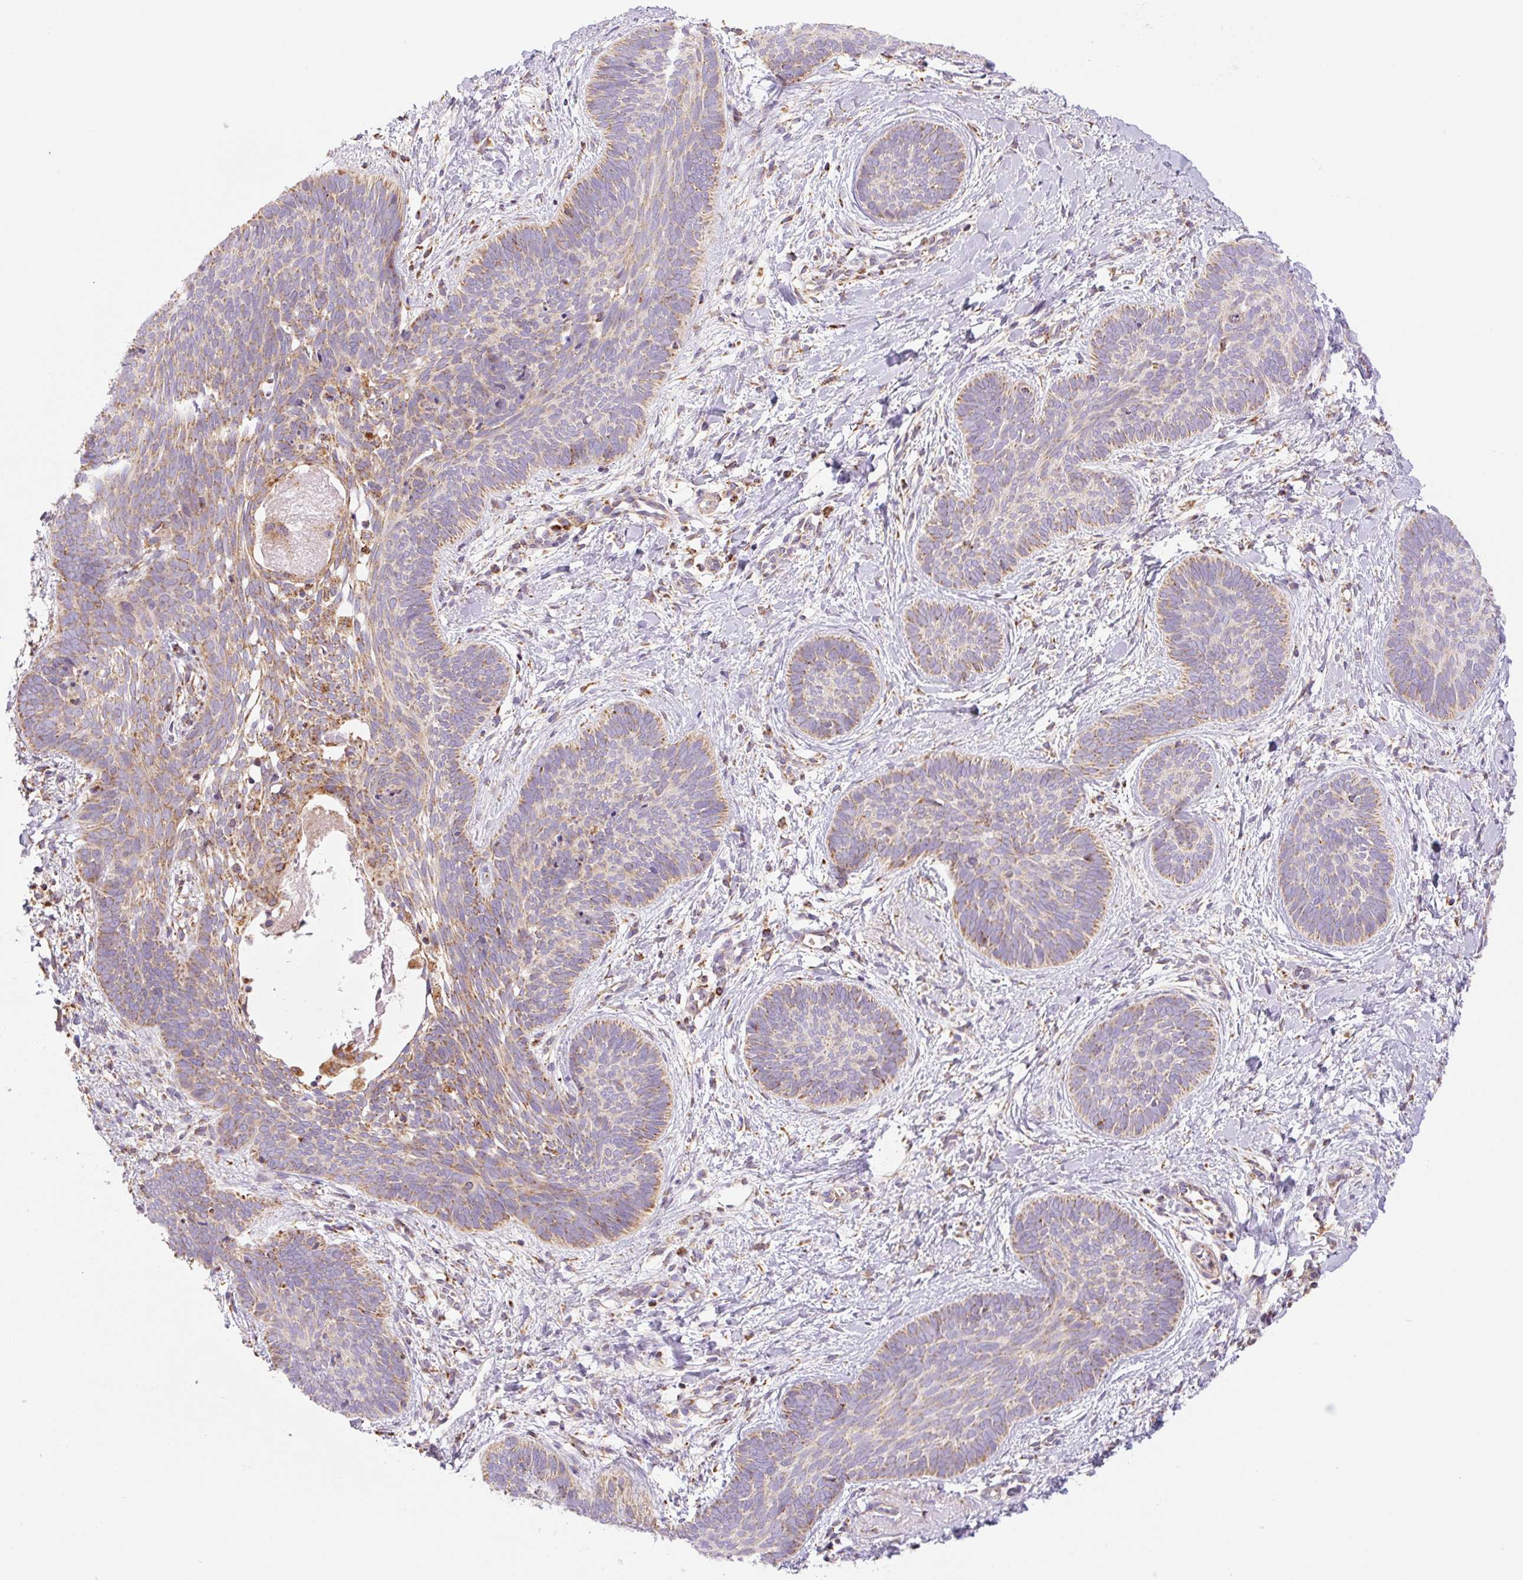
{"staining": {"intensity": "moderate", "quantity": "<25%", "location": "cytoplasmic/membranous"}, "tissue": "skin cancer", "cell_type": "Tumor cells", "image_type": "cancer", "snomed": [{"axis": "morphology", "description": "Basal cell carcinoma"}, {"axis": "topography", "description": "Skin"}], "caption": "This photomicrograph exhibits IHC staining of skin cancer (basal cell carcinoma), with low moderate cytoplasmic/membranous expression in about <25% of tumor cells.", "gene": "GOSR2", "patient": {"sex": "female", "age": 81}}